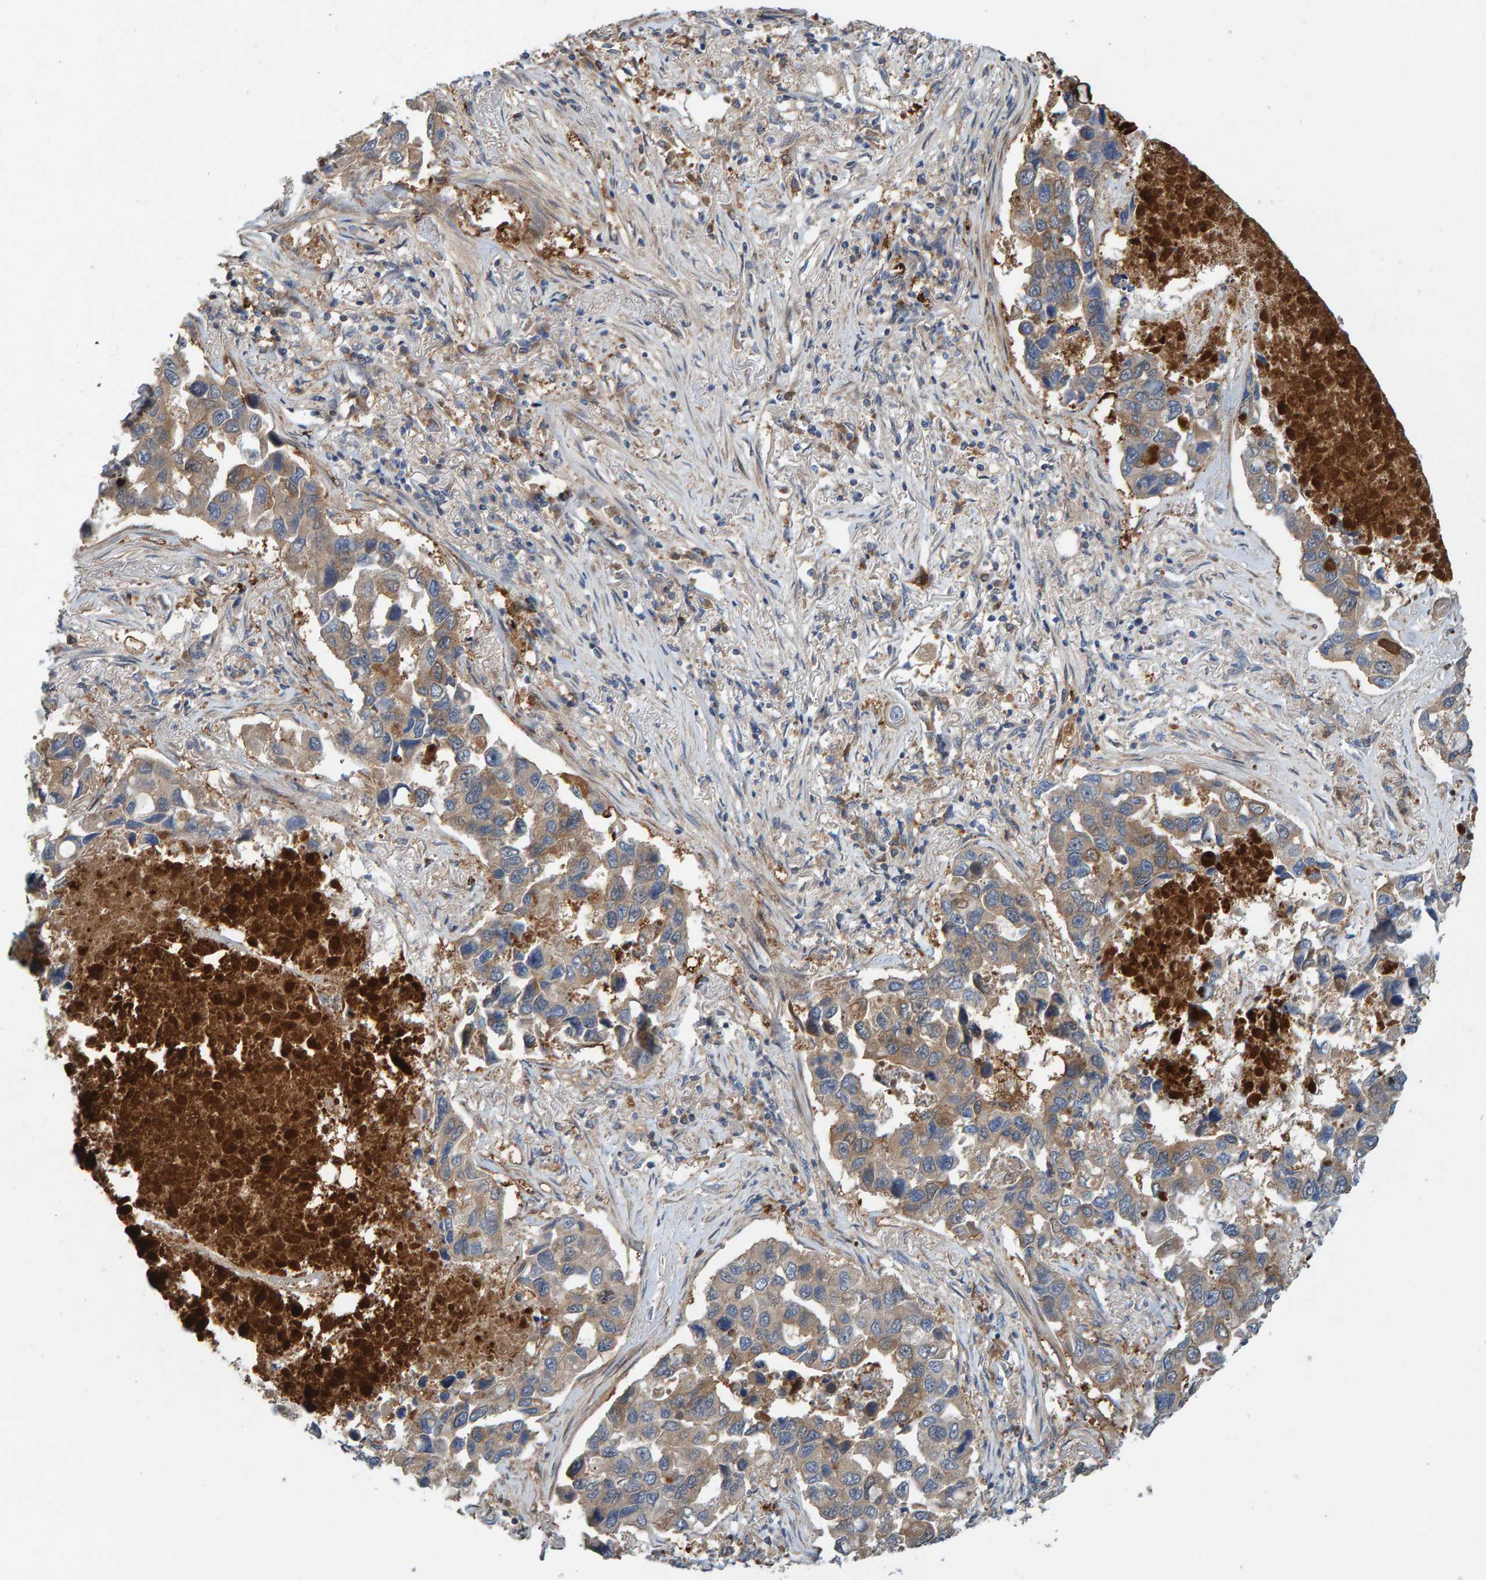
{"staining": {"intensity": "weak", "quantity": ">75%", "location": "cytoplasmic/membranous"}, "tissue": "lung cancer", "cell_type": "Tumor cells", "image_type": "cancer", "snomed": [{"axis": "morphology", "description": "Adenocarcinoma, NOS"}, {"axis": "topography", "description": "Lung"}], "caption": "Weak cytoplasmic/membranous protein staining is appreciated in about >75% of tumor cells in adenocarcinoma (lung).", "gene": "KIAA0753", "patient": {"sex": "male", "age": 64}}